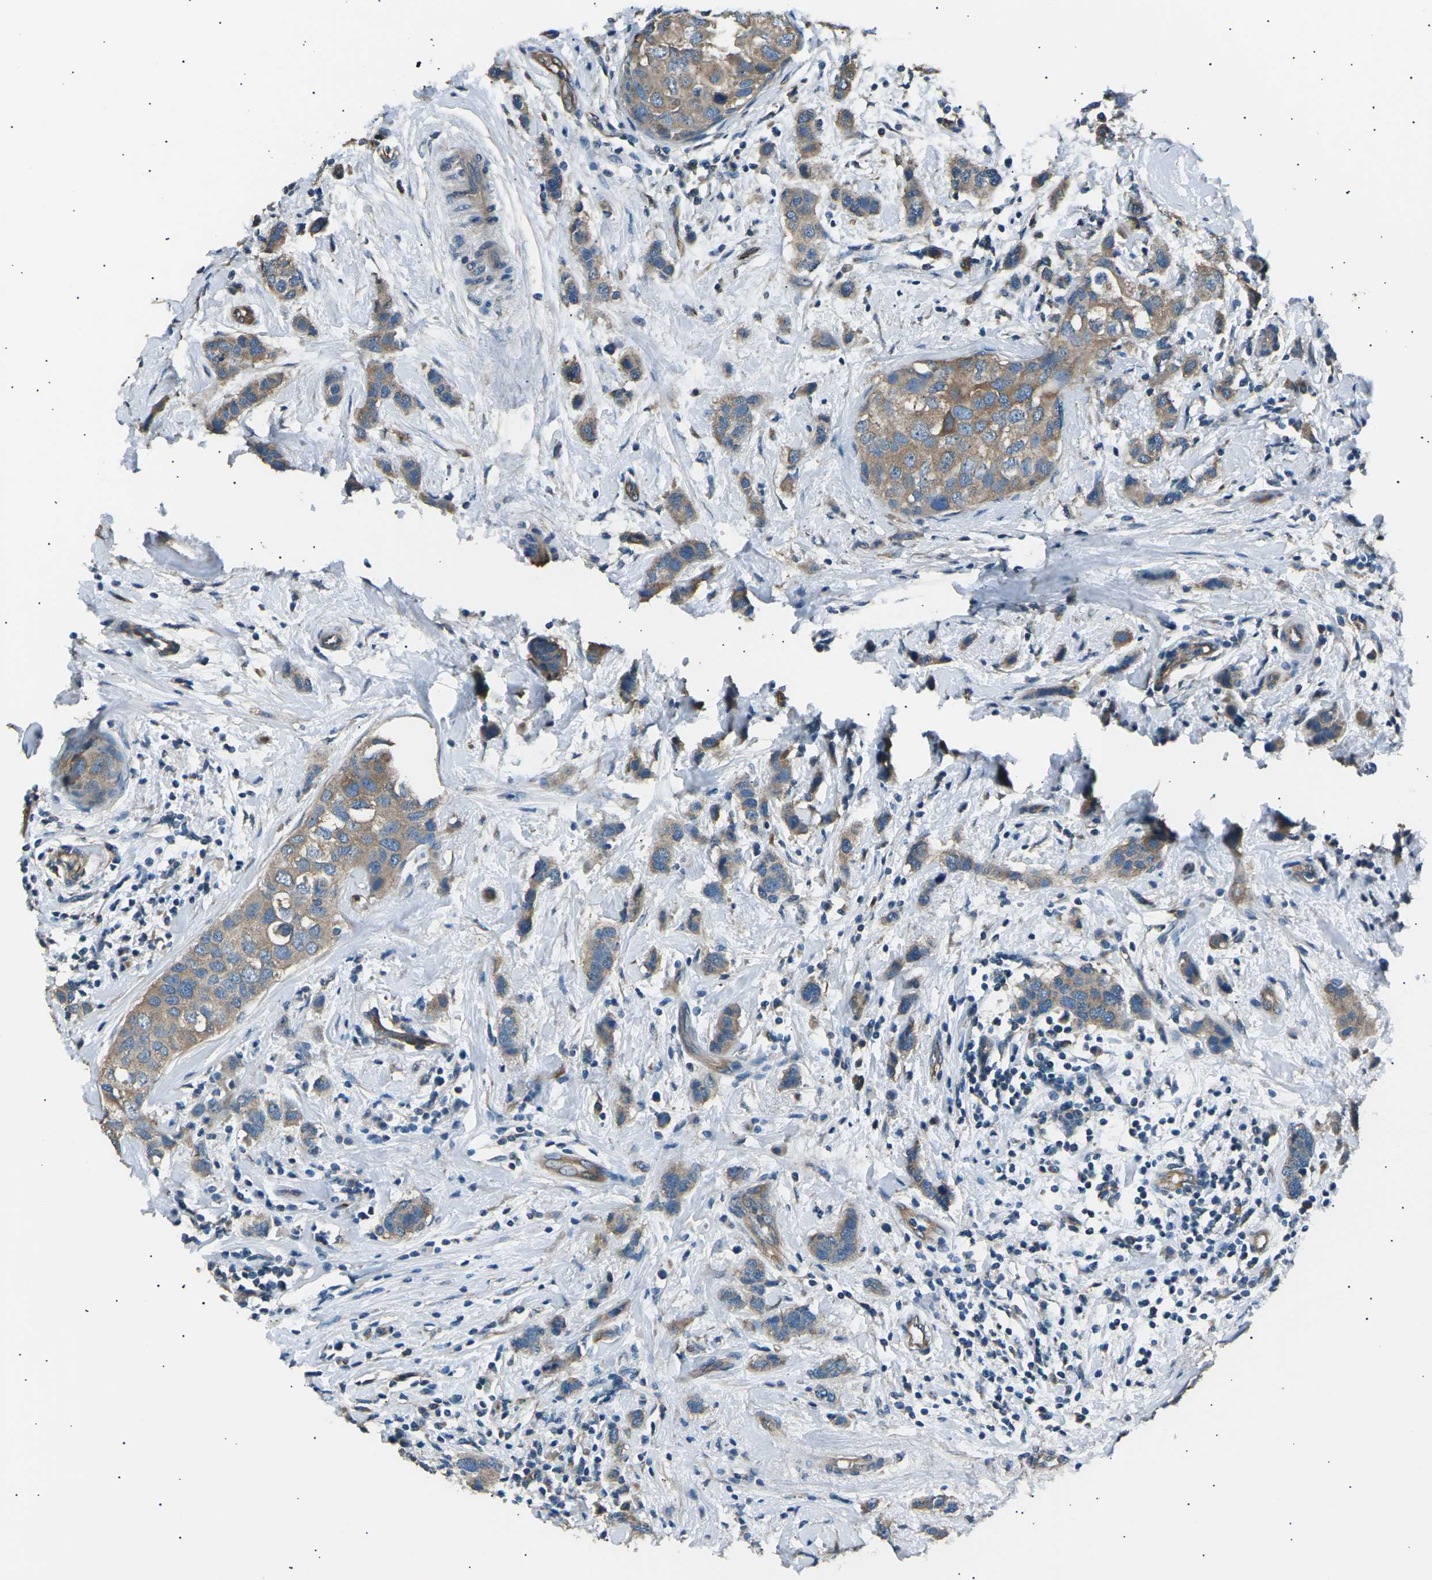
{"staining": {"intensity": "weak", "quantity": ">75%", "location": "cytoplasmic/membranous"}, "tissue": "breast cancer", "cell_type": "Tumor cells", "image_type": "cancer", "snomed": [{"axis": "morphology", "description": "Duct carcinoma"}, {"axis": "topography", "description": "Breast"}], "caption": "IHC of human infiltrating ductal carcinoma (breast) displays low levels of weak cytoplasmic/membranous positivity in approximately >75% of tumor cells. The protein is stained brown, and the nuclei are stained in blue (DAB IHC with brightfield microscopy, high magnification).", "gene": "SLK", "patient": {"sex": "female", "age": 50}}